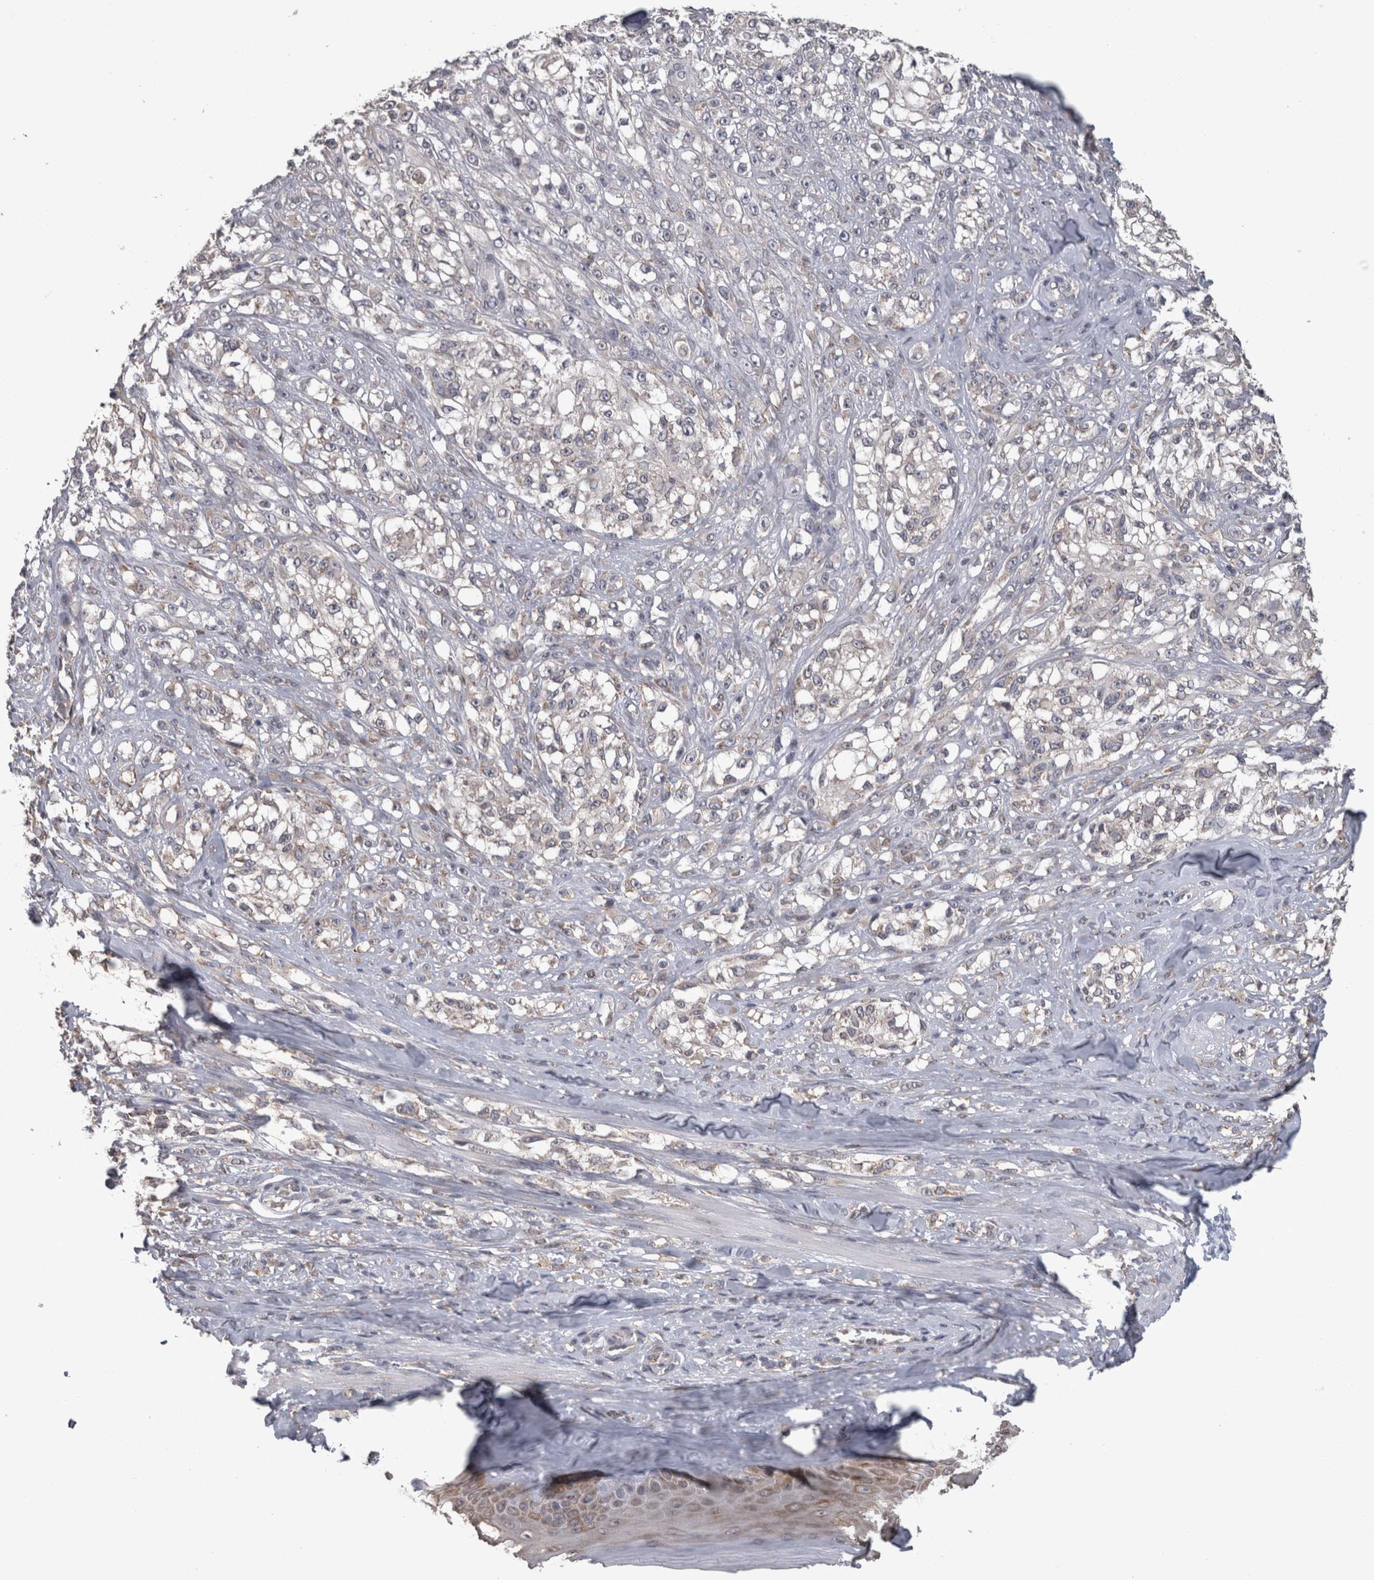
{"staining": {"intensity": "negative", "quantity": "none", "location": "none"}, "tissue": "melanoma", "cell_type": "Tumor cells", "image_type": "cancer", "snomed": [{"axis": "morphology", "description": "Malignant melanoma, NOS"}, {"axis": "topography", "description": "Skin of head"}], "caption": "The immunohistochemistry (IHC) photomicrograph has no significant staining in tumor cells of malignant melanoma tissue.", "gene": "DDX6", "patient": {"sex": "male", "age": 83}}